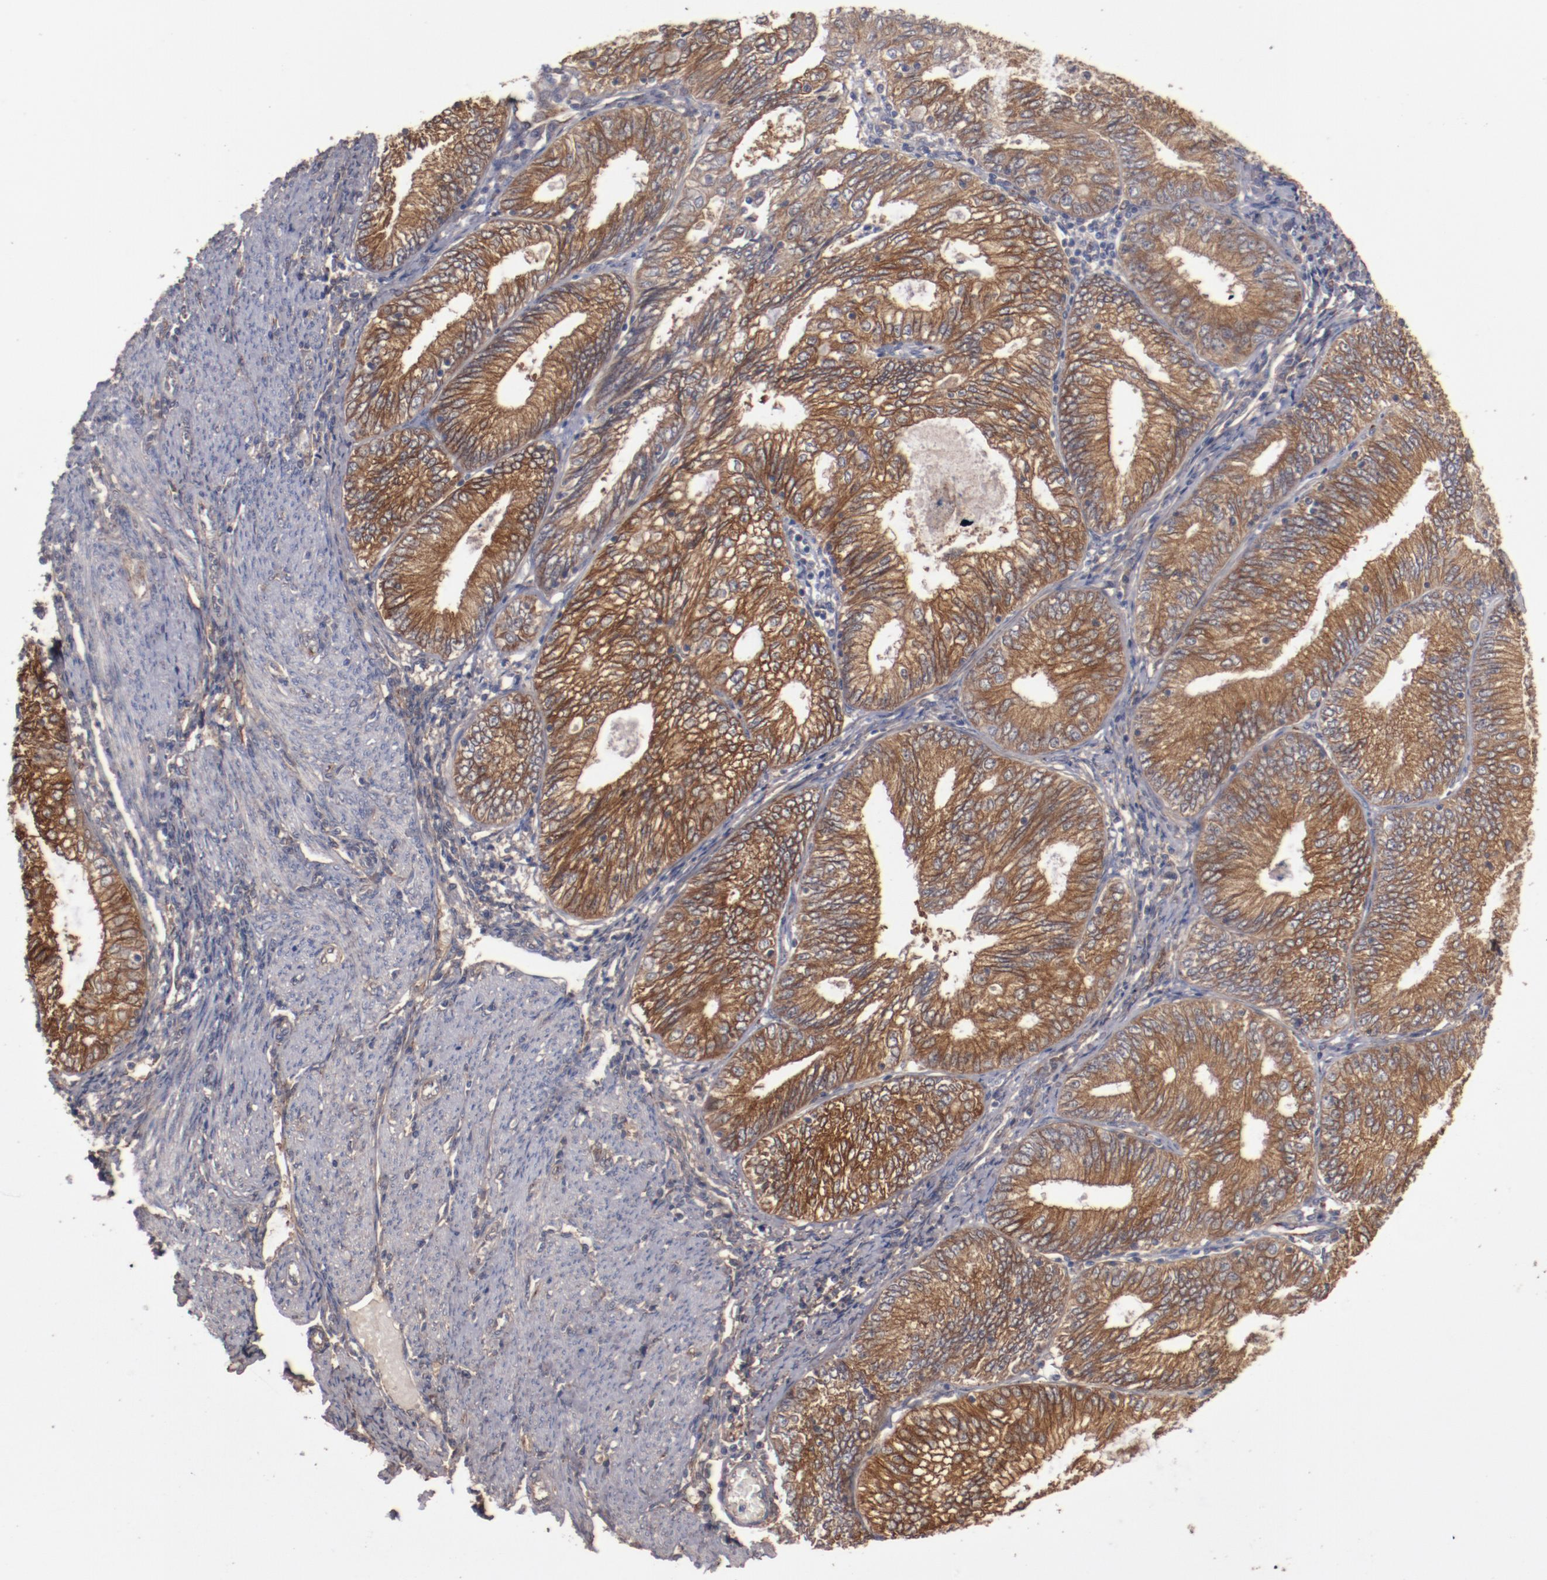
{"staining": {"intensity": "strong", "quantity": ">75%", "location": "cytoplasmic/membranous"}, "tissue": "endometrial cancer", "cell_type": "Tumor cells", "image_type": "cancer", "snomed": [{"axis": "morphology", "description": "Adenocarcinoma, NOS"}, {"axis": "topography", "description": "Endometrium"}], "caption": "Human endometrial cancer (adenocarcinoma) stained with a brown dye reveals strong cytoplasmic/membranous positive expression in about >75% of tumor cells.", "gene": "DIPK2B", "patient": {"sex": "female", "age": 69}}